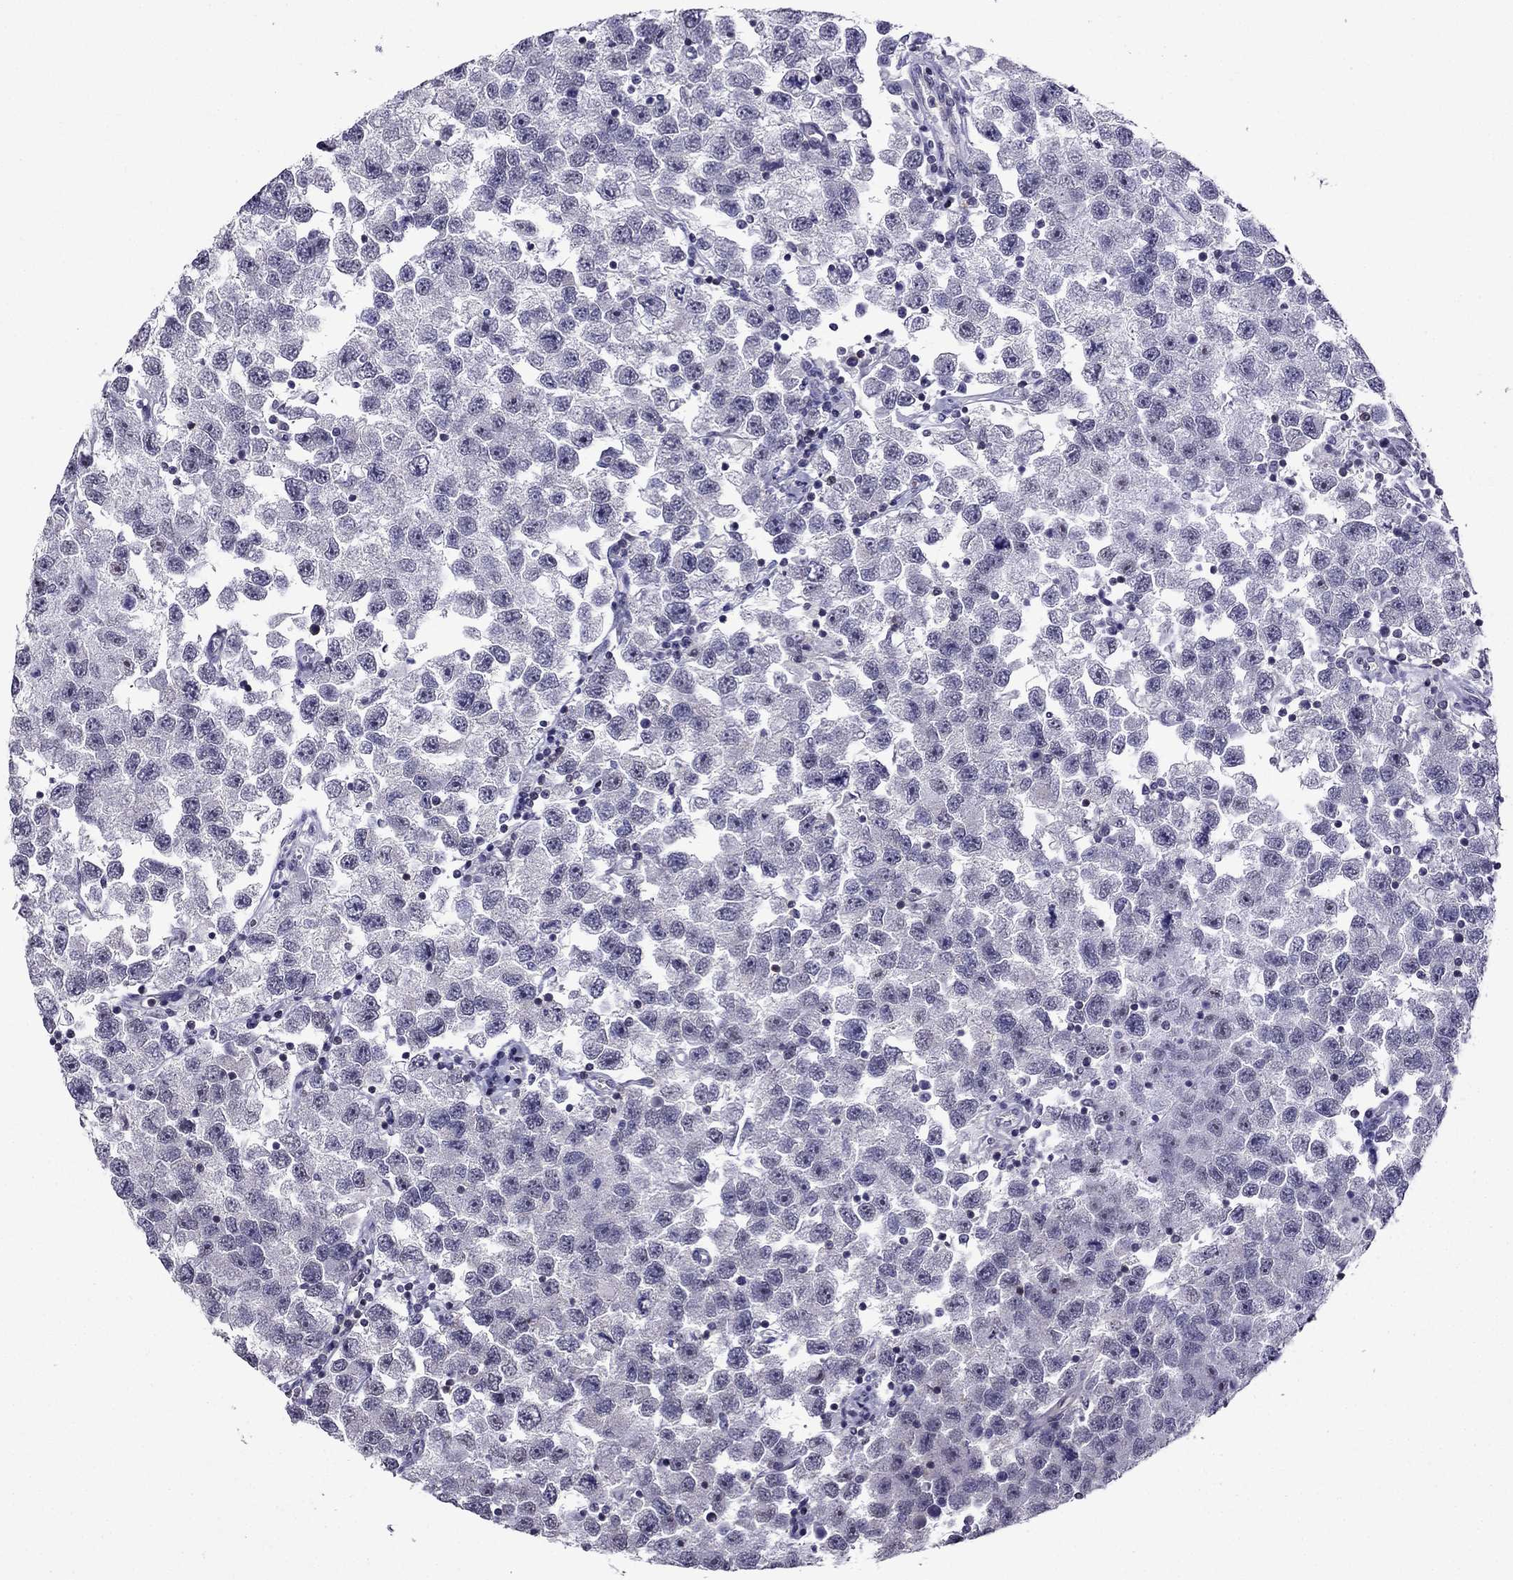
{"staining": {"intensity": "negative", "quantity": "none", "location": "none"}, "tissue": "testis cancer", "cell_type": "Tumor cells", "image_type": "cancer", "snomed": [{"axis": "morphology", "description": "Seminoma, NOS"}, {"axis": "topography", "description": "Testis"}], "caption": "Immunohistochemistry micrograph of neoplastic tissue: testis cancer stained with DAB demonstrates no significant protein staining in tumor cells. (IHC, brightfield microscopy, high magnification).", "gene": "AAK1", "patient": {"sex": "male", "age": 26}}